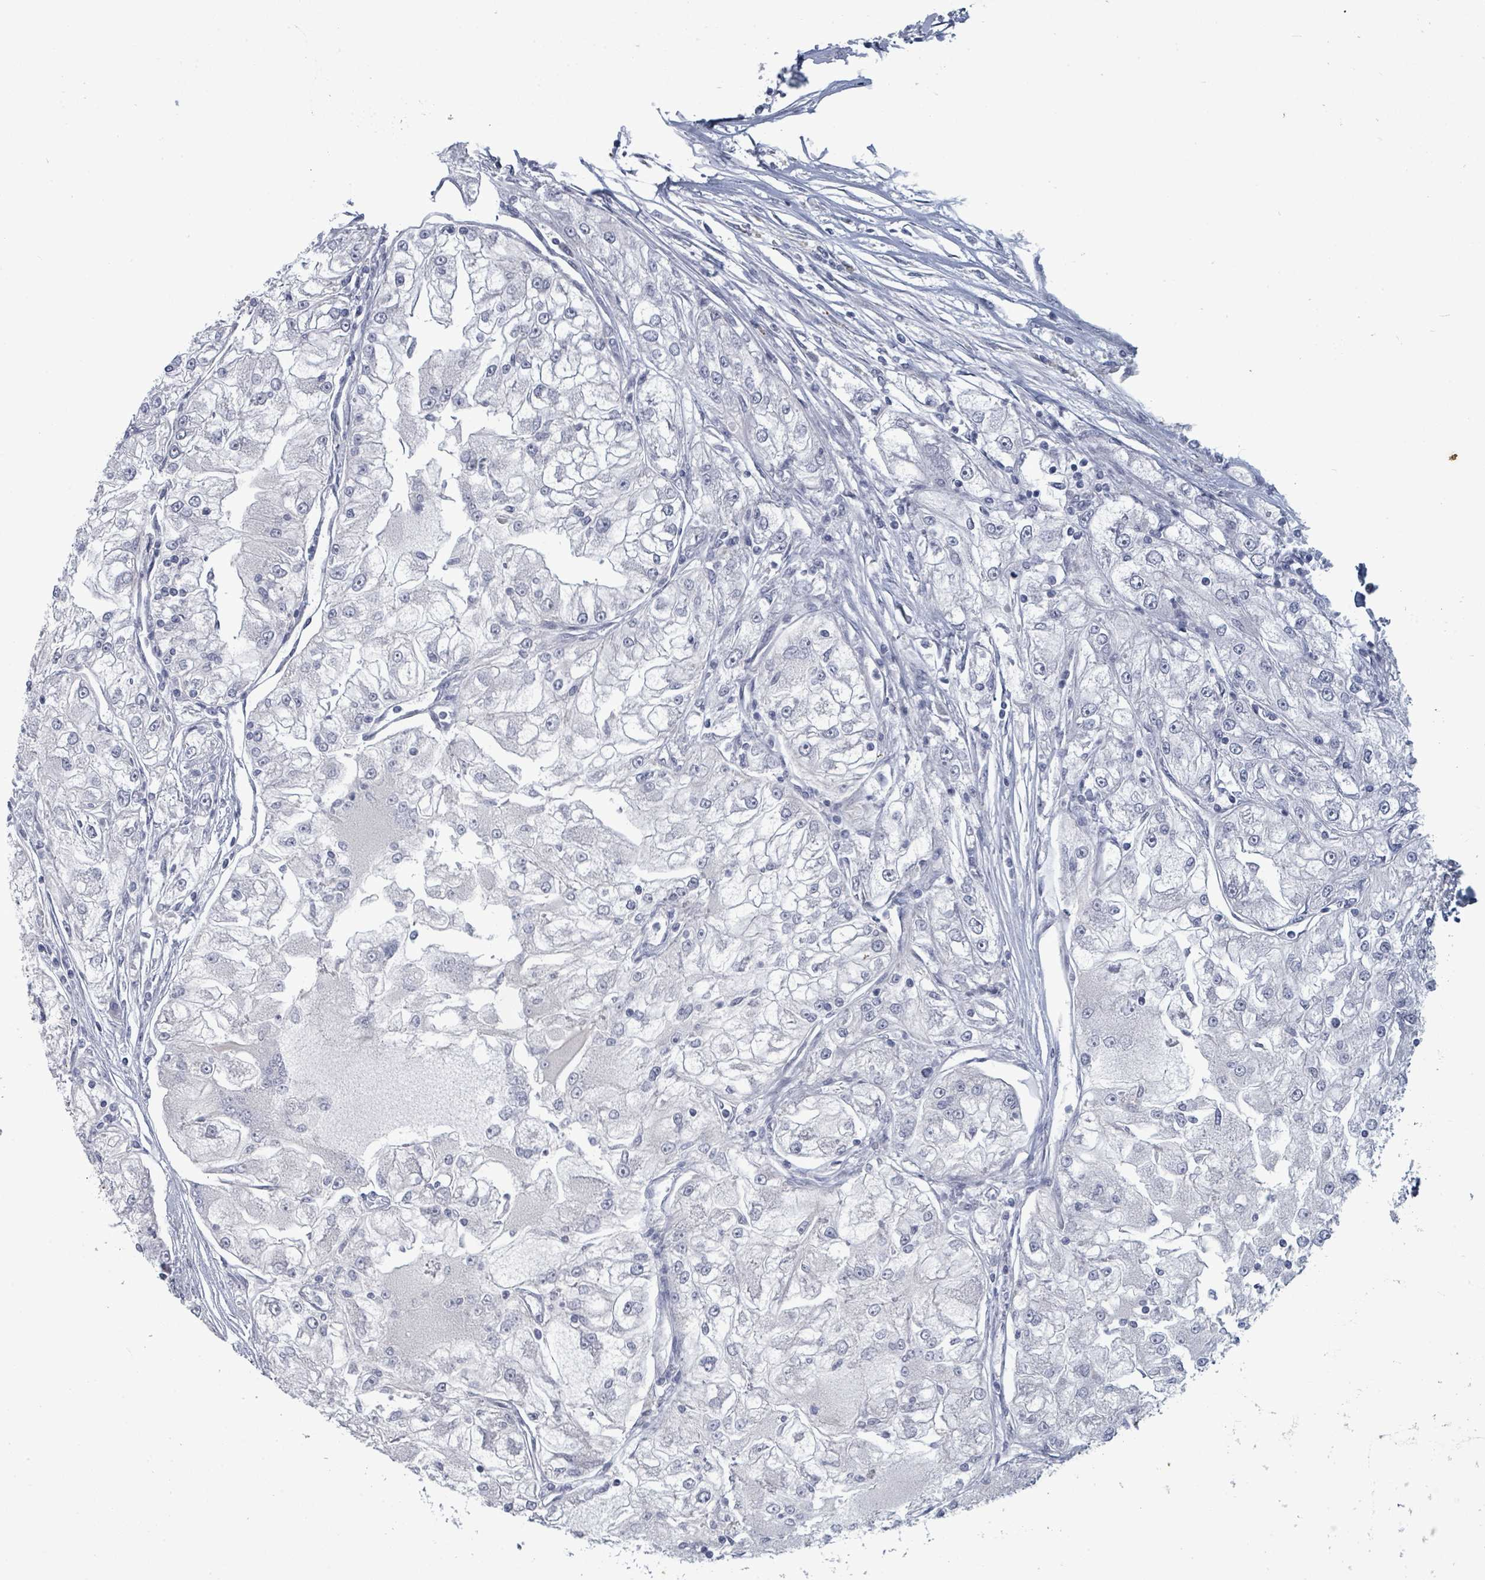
{"staining": {"intensity": "negative", "quantity": "none", "location": "none"}, "tissue": "renal cancer", "cell_type": "Tumor cells", "image_type": "cancer", "snomed": [{"axis": "morphology", "description": "Adenocarcinoma, NOS"}, {"axis": "topography", "description": "Kidney"}], "caption": "There is no significant positivity in tumor cells of adenocarcinoma (renal).", "gene": "ASB12", "patient": {"sex": "female", "age": 72}}